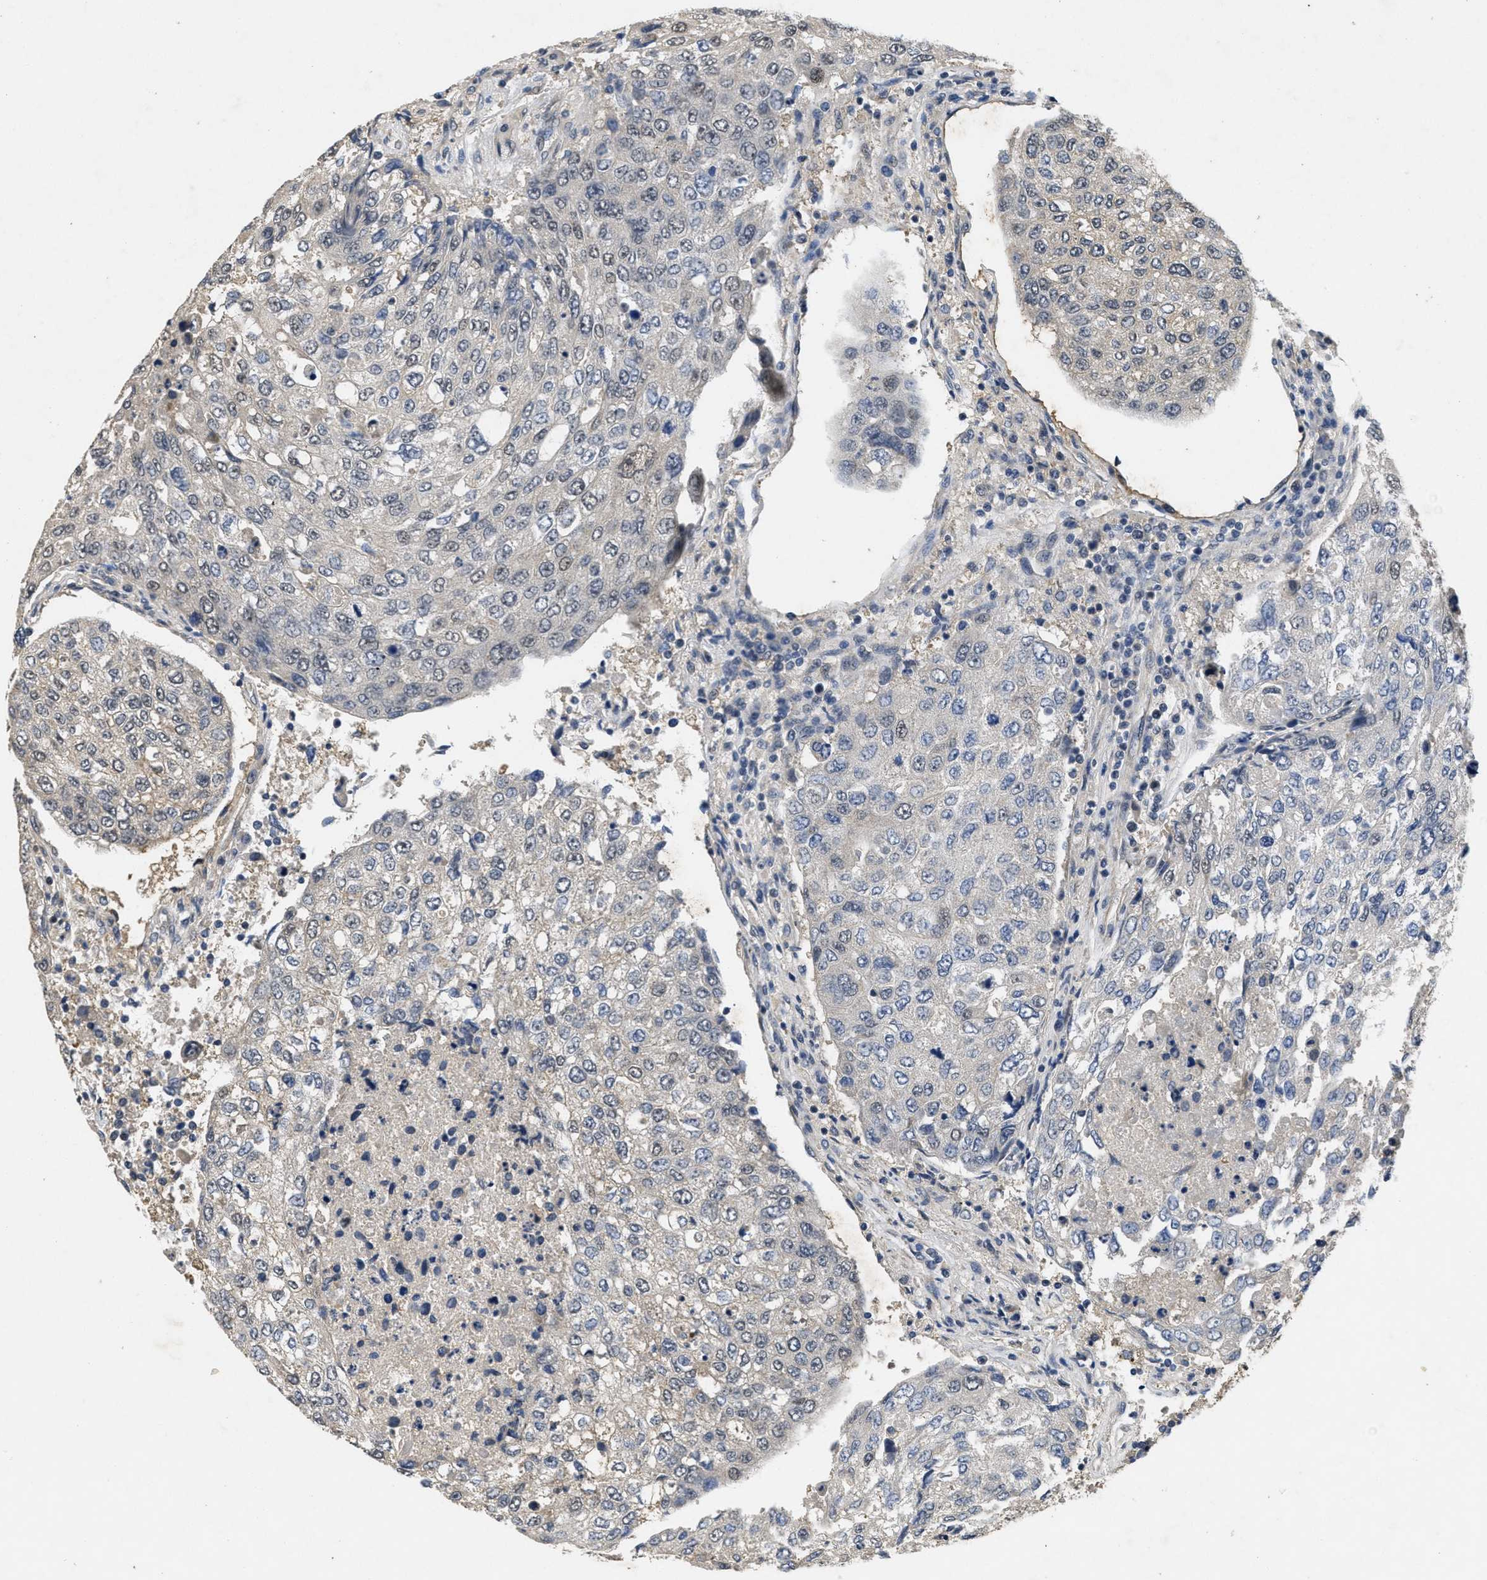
{"staining": {"intensity": "negative", "quantity": "none", "location": "none"}, "tissue": "urothelial cancer", "cell_type": "Tumor cells", "image_type": "cancer", "snomed": [{"axis": "morphology", "description": "Urothelial carcinoma, High grade"}, {"axis": "topography", "description": "Lymph node"}, {"axis": "topography", "description": "Urinary bladder"}], "caption": "Histopathology image shows no protein positivity in tumor cells of urothelial carcinoma (high-grade) tissue.", "gene": "PAPOLG", "patient": {"sex": "male", "age": 51}}